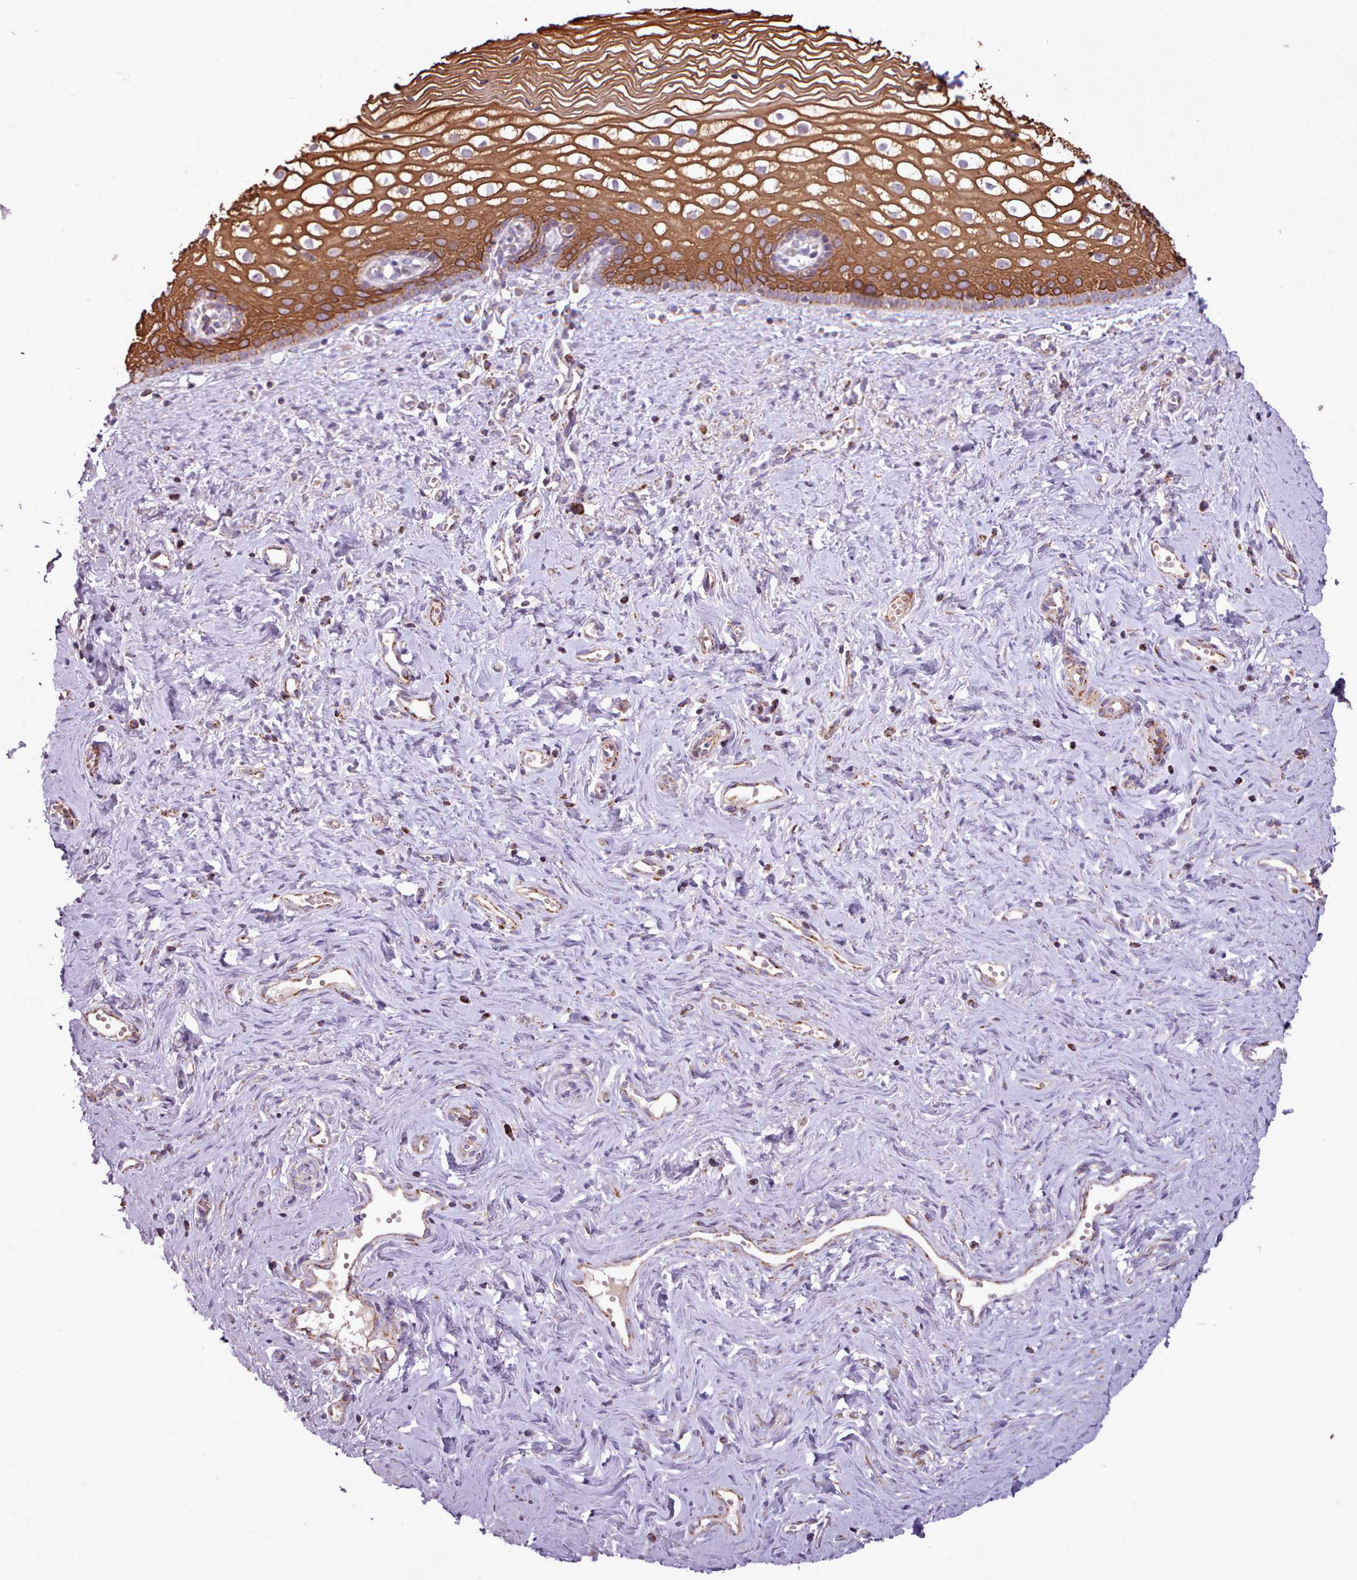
{"staining": {"intensity": "strong", "quantity": "25%-75%", "location": "cytoplasmic/membranous"}, "tissue": "vagina", "cell_type": "Squamous epithelial cells", "image_type": "normal", "snomed": [{"axis": "morphology", "description": "Normal tissue, NOS"}, {"axis": "topography", "description": "Vagina"}], "caption": "This micrograph displays unremarkable vagina stained with immunohistochemistry to label a protein in brown. The cytoplasmic/membranous of squamous epithelial cells show strong positivity for the protein. Nuclei are counter-stained blue.", "gene": "LIN7C", "patient": {"sex": "female", "age": 59}}